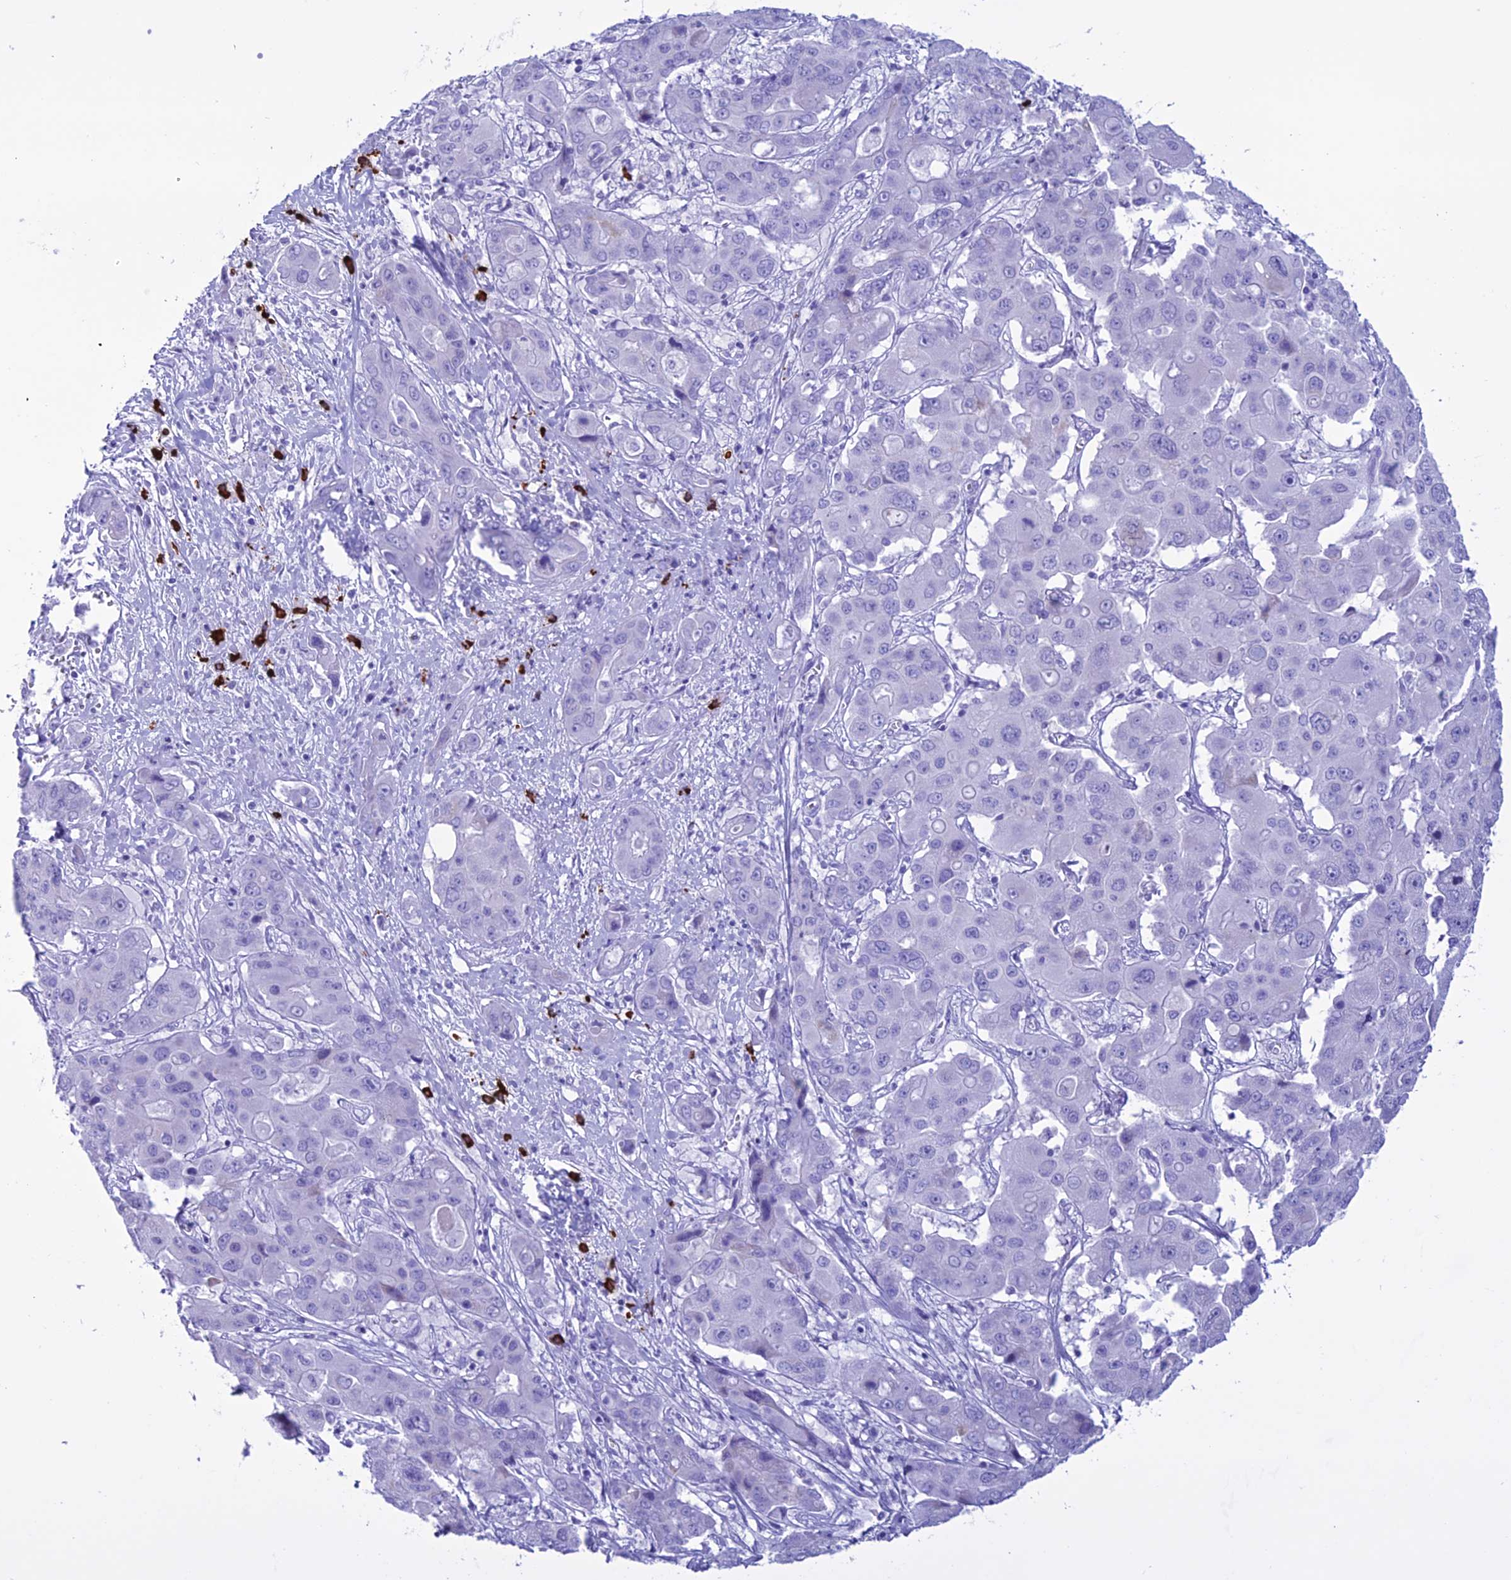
{"staining": {"intensity": "negative", "quantity": "none", "location": "none"}, "tissue": "liver cancer", "cell_type": "Tumor cells", "image_type": "cancer", "snomed": [{"axis": "morphology", "description": "Cholangiocarcinoma"}, {"axis": "topography", "description": "Liver"}], "caption": "Tumor cells are negative for protein expression in human cholangiocarcinoma (liver).", "gene": "MZB1", "patient": {"sex": "male", "age": 67}}